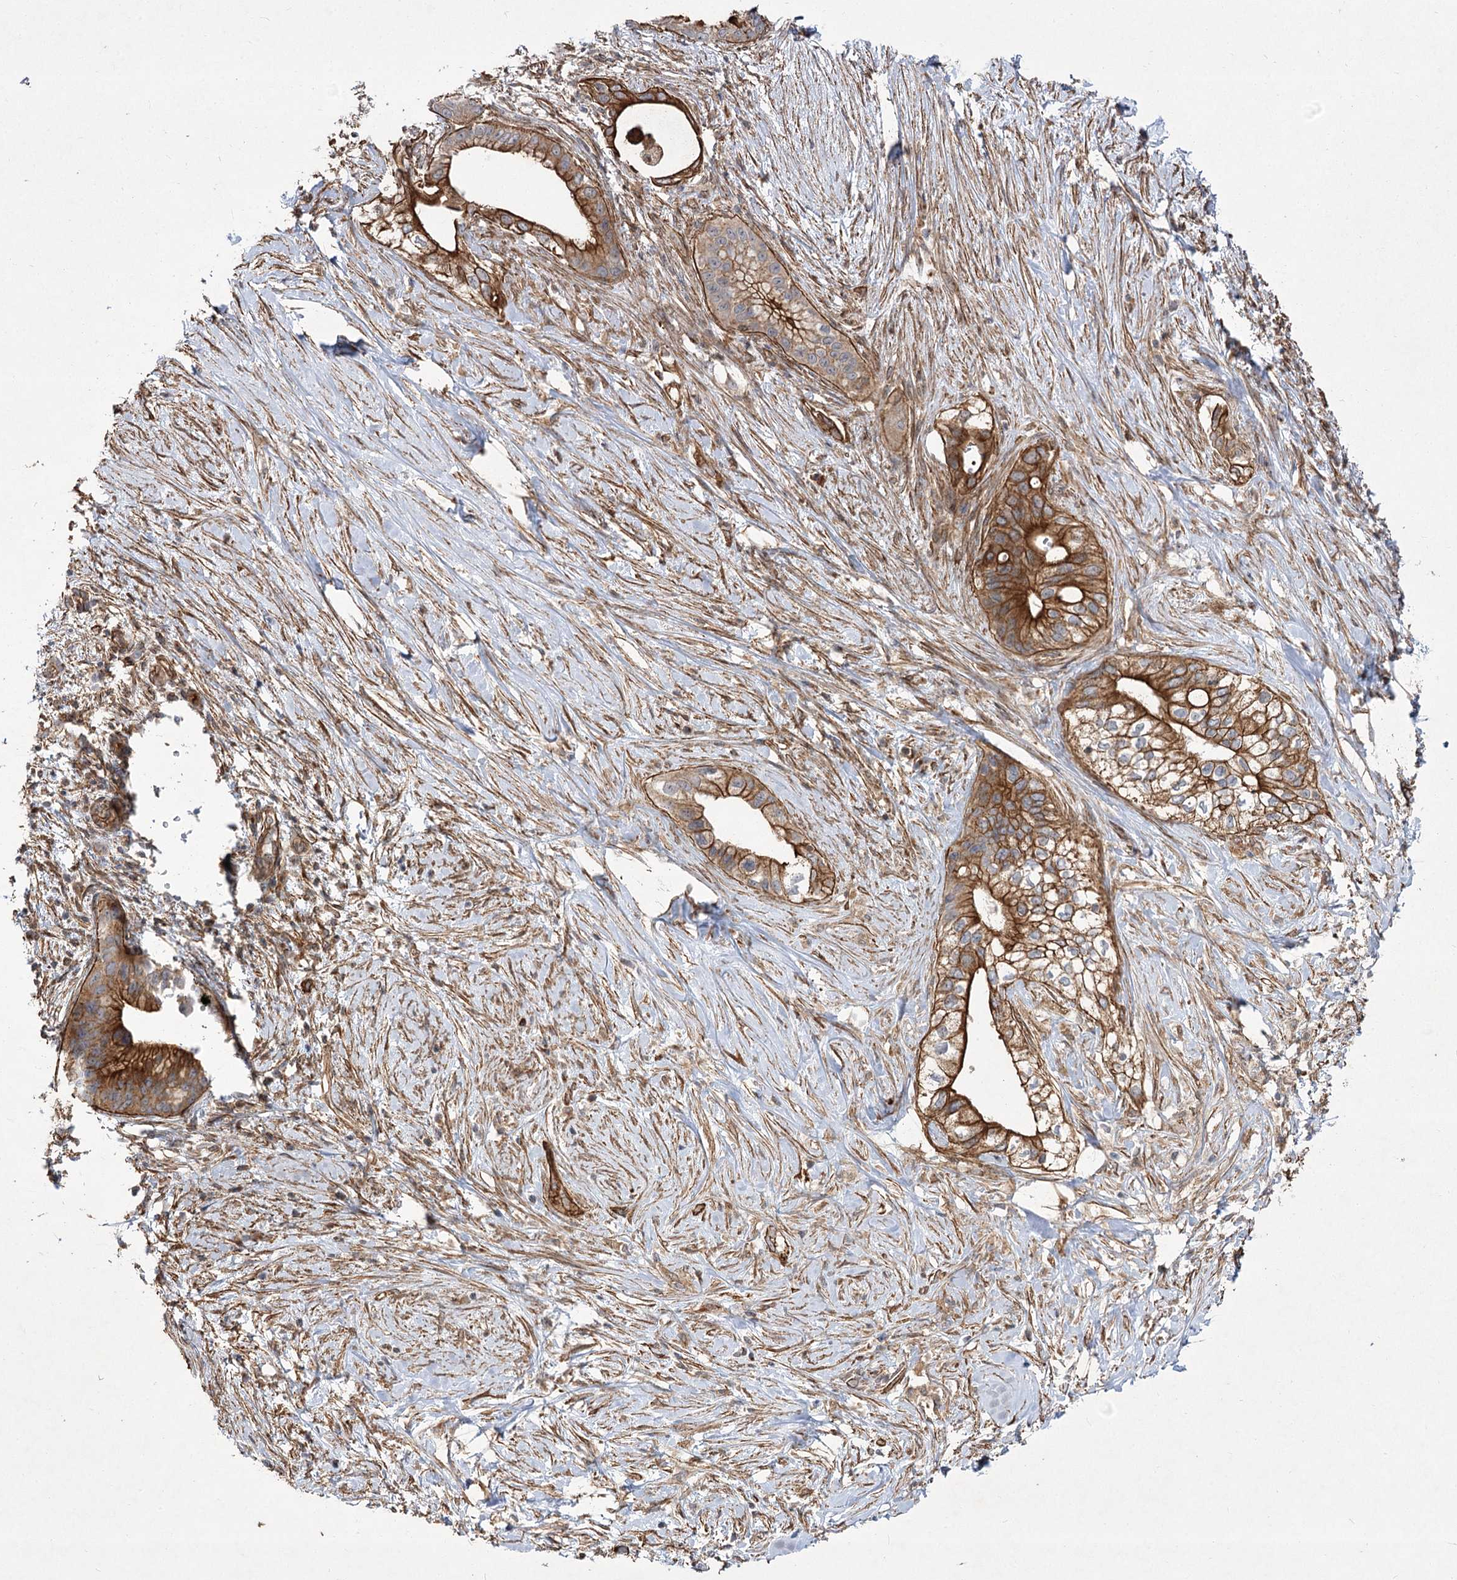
{"staining": {"intensity": "strong", "quantity": ">75%", "location": "cytoplasmic/membranous"}, "tissue": "pancreatic cancer", "cell_type": "Tumor cells", "image_type": "cancer", "snomed": [{"axis": "morphology", "description": "Normal tissue, NOS"}, {"axis": "morphology", "description": "Adenocarcinoma, NOS"}, {"axis": "topography", "description": "Pancreas"}, {"axis": "topography", "description": "Peripheral nerve tissue"}], "caption": "This is a photomicrograph of immunohistochemistry (IHC) staining of pancreatic adenocarcinoma, which shows strong positivity in the cytoplasmic/membranous of tumor cells.", "gene": "SH3BP5L", "patient": {"sex": "male", "age": 59}}